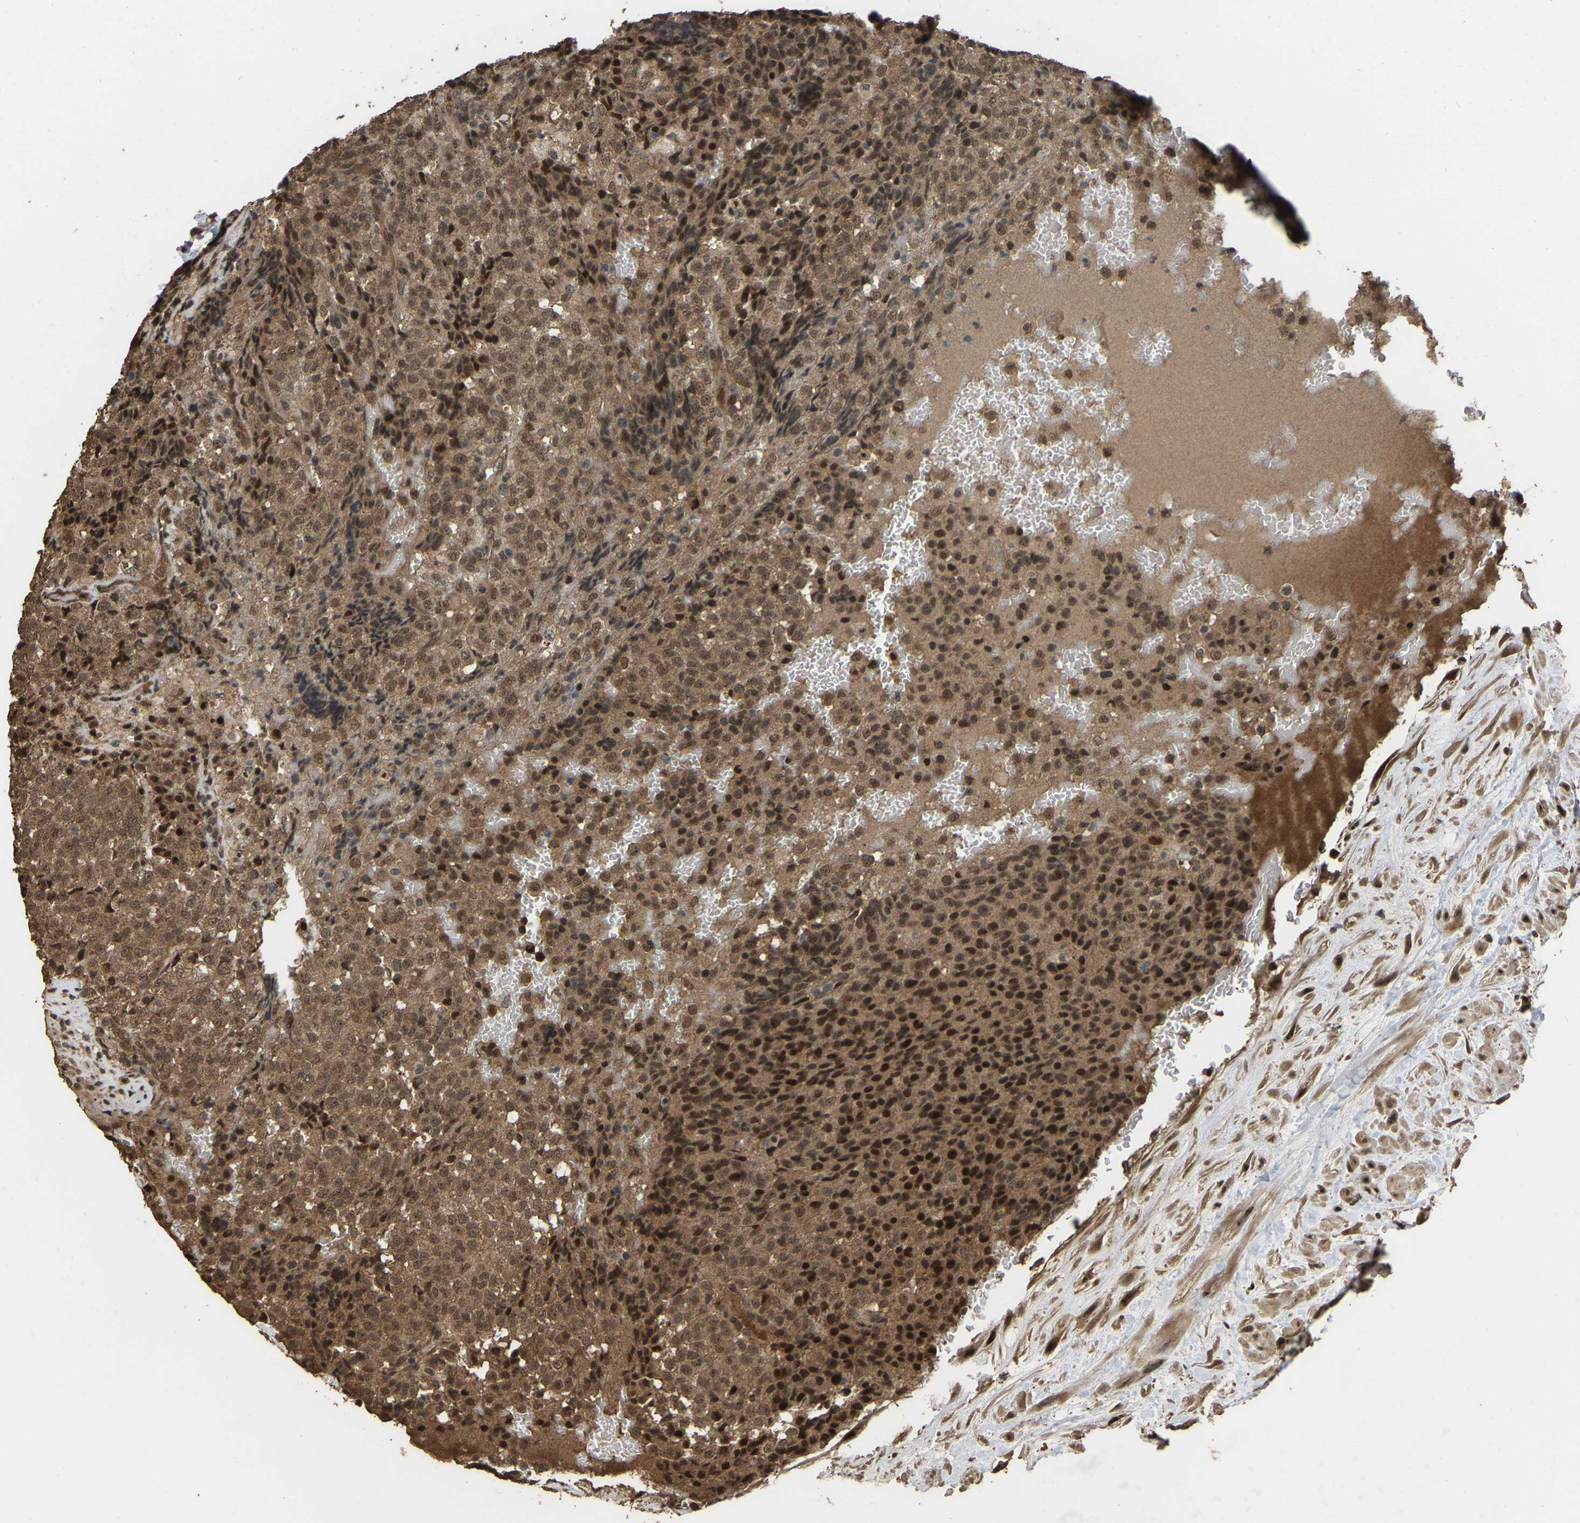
{"staining": {"intensity": "moderate", "quantity": ">75%", "location": "cytoplasmic/membranous"}, "tissue": "testis cancer", "cell_type": "Tumor cells", "image_type": "cancer", "snomed": [{"axis": "morphology", "description": "Seminoma, NOS"}, {"axis": "topography", "description": "Testis"}], "caption": "An image showing moderate cytoplasmic/membranous expression in about >75% of tumor cells in seminoma (testis), as visualized by brown immunohistochemical staining.", "gene": "ARHGAP23", "patient": {"sex": "male", "age": 59}}